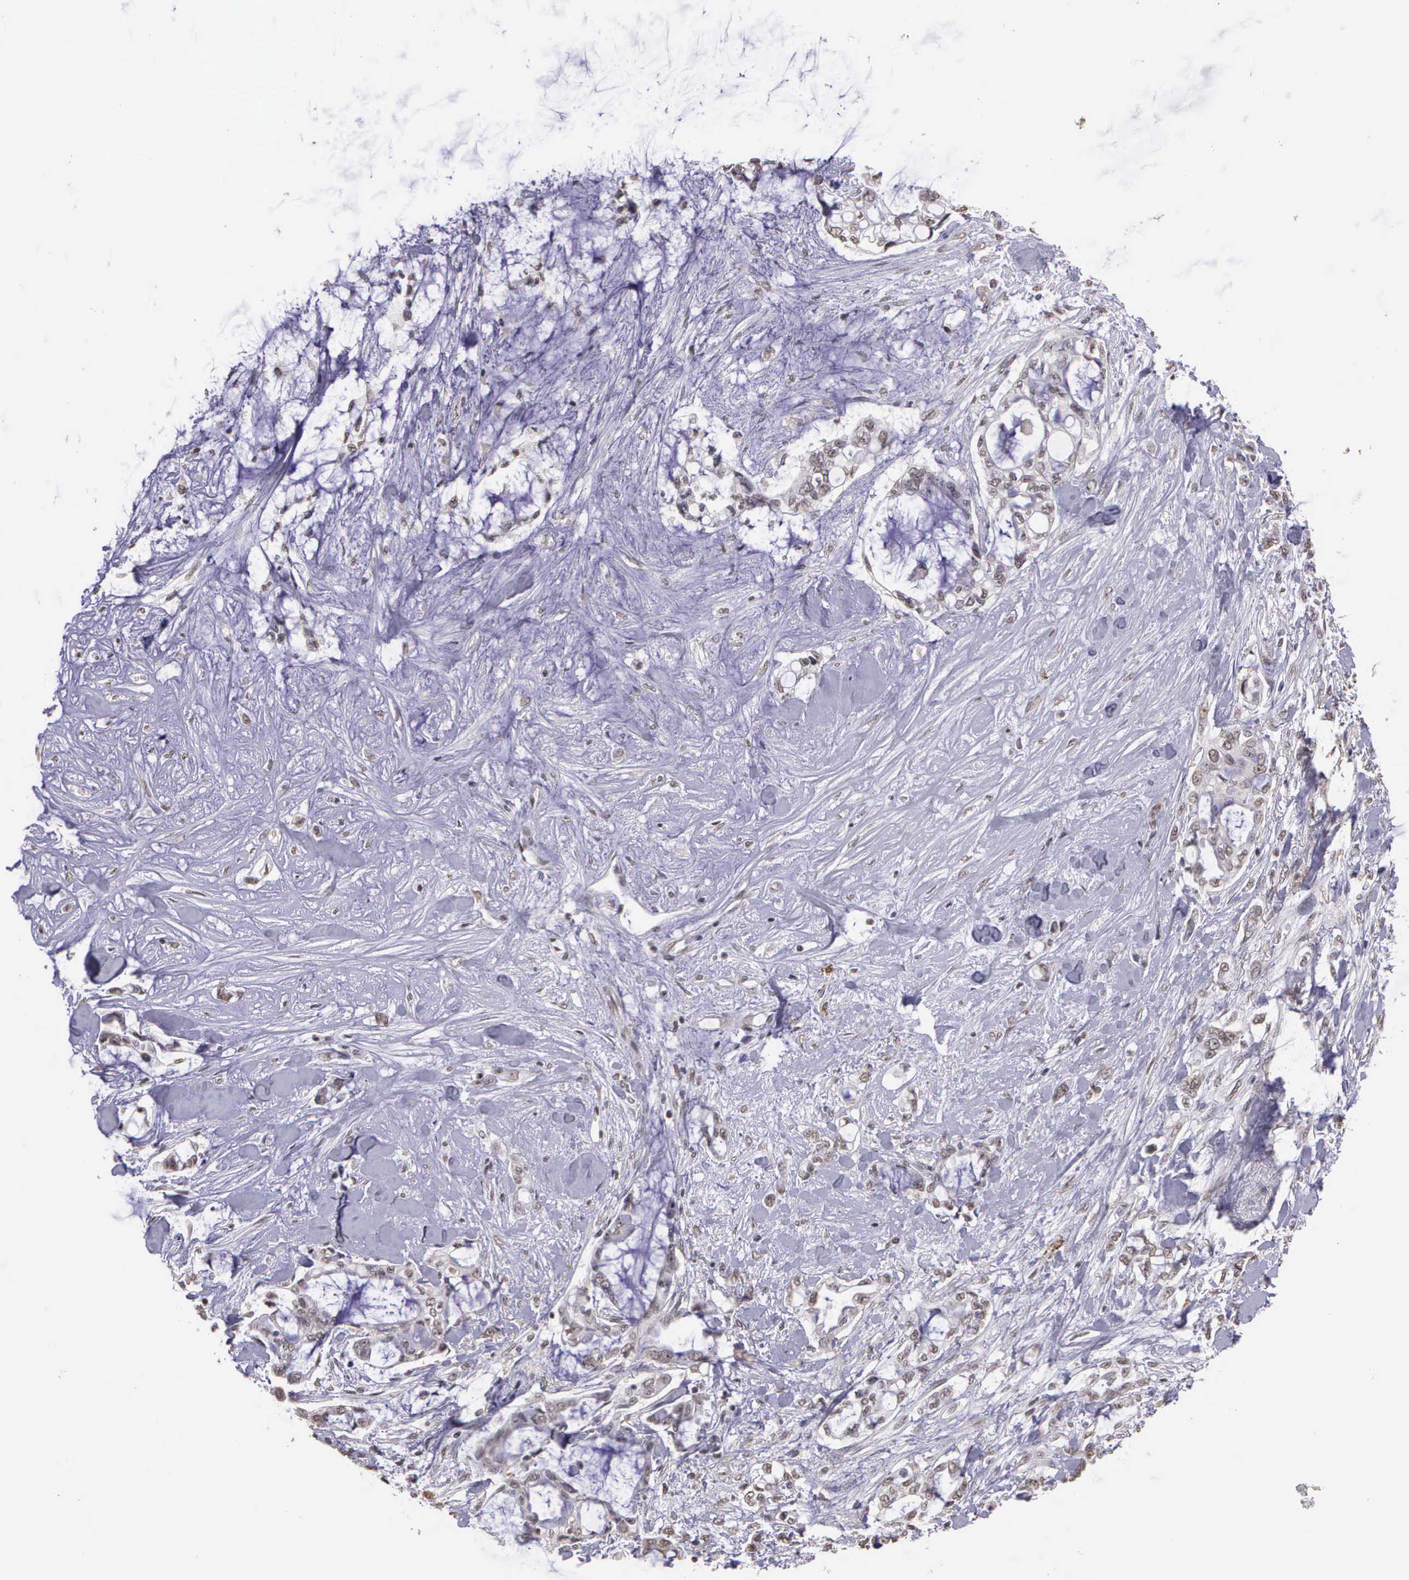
{"staining": {"intensity": "negative", "quantity": "none", "location": "none"}, "tissue": "pancreatic cancer", "cell_type": "Tumor cells", "image_type": "cancer", "snomed": [{"axis": "morphology", "description": "Adenocarcinoma, NOS"}, {"axis": "topography", "description": "Pancreas"}], "caption": "Photomicrograph shows no significant protein staining in tumor cells of pancreatic adenocarcinoma.", "gene": "ARMCX5", "patient": {"sex": "female", "age": 70}}